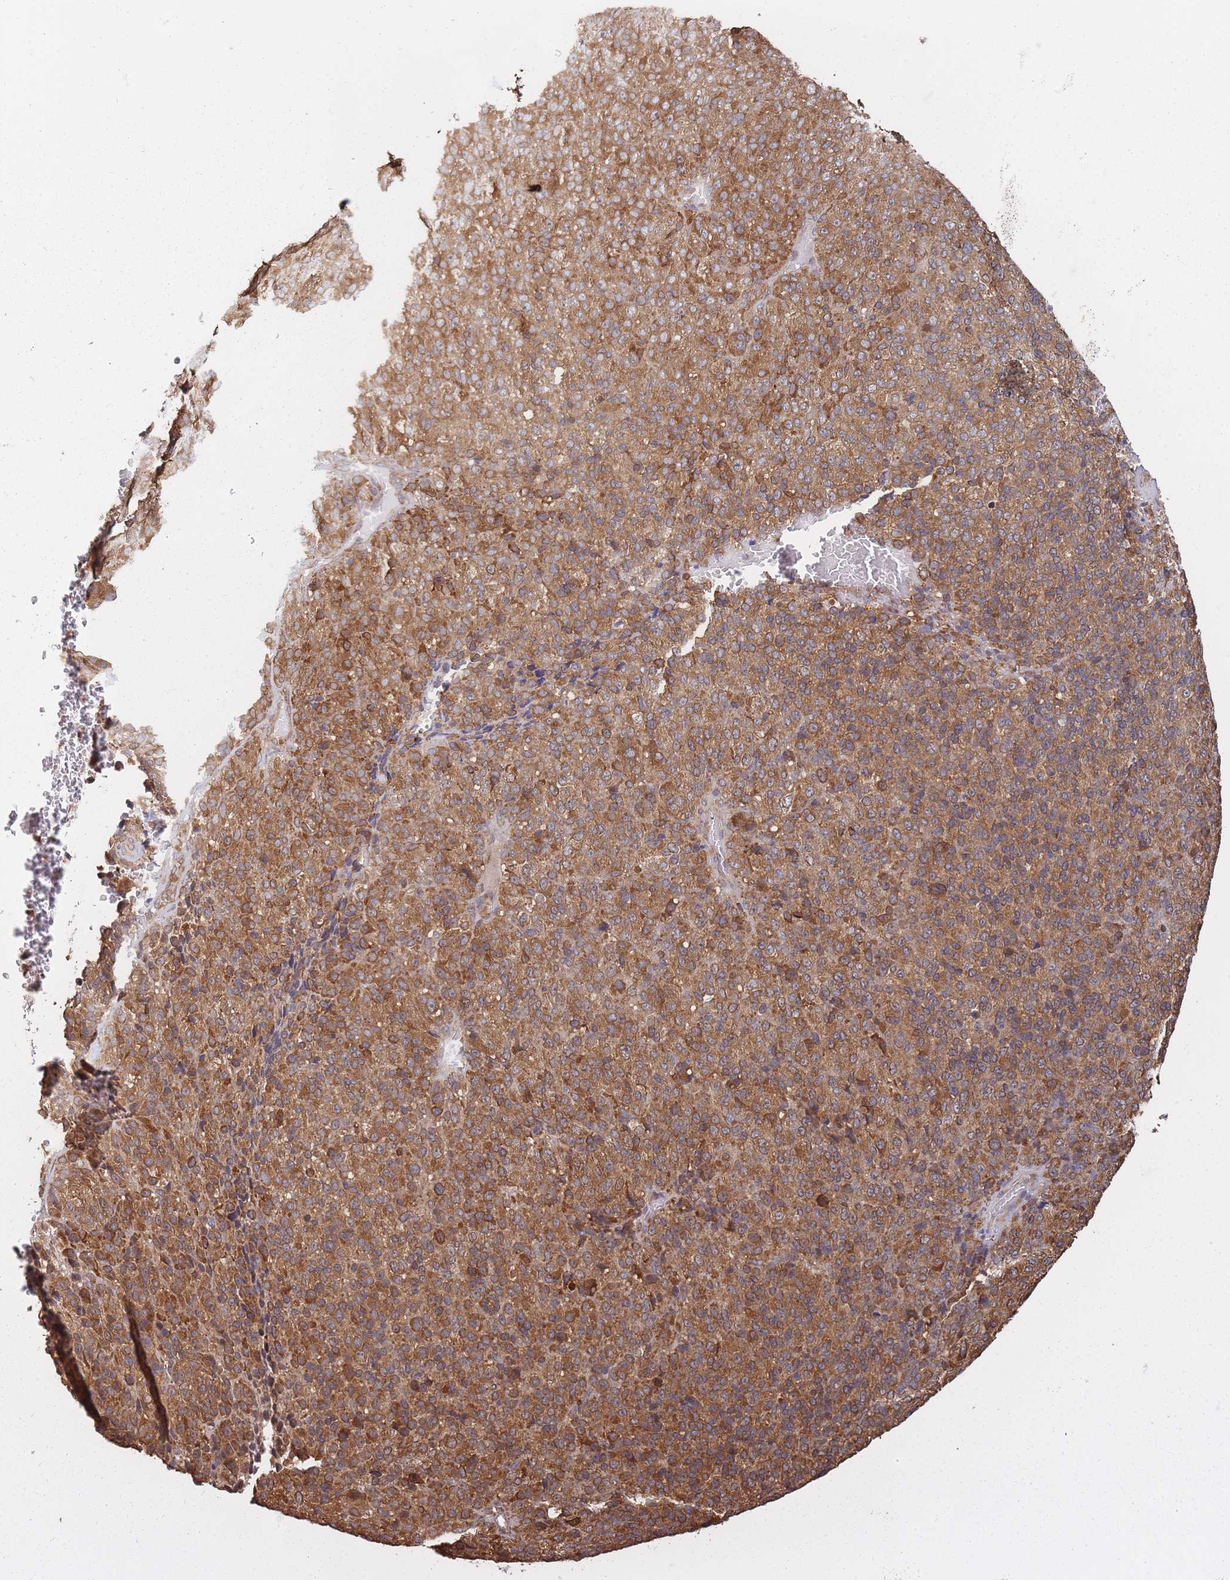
{"staining": {"intensity": "strong", "quantity": ">75%", "location": "cytoplasmic/membranous"}, "tissue": "melanoma", "cell_type": "Tumor cells", "image_type": "cancer", "snomed": [{"axis": "morphology", "description": "Malignant melanoma, Metastatic site"}, {"axis": "topography", "description": "Brain"}], "caption": "Tumor cells demonstrate high levels of strong cytoplasmic/membranous positivity in approximately >75% of cells in malignant melanoma (metastatic site).", "gene": "ARL13B", "patient": {"sex": "female", "age": 56}}